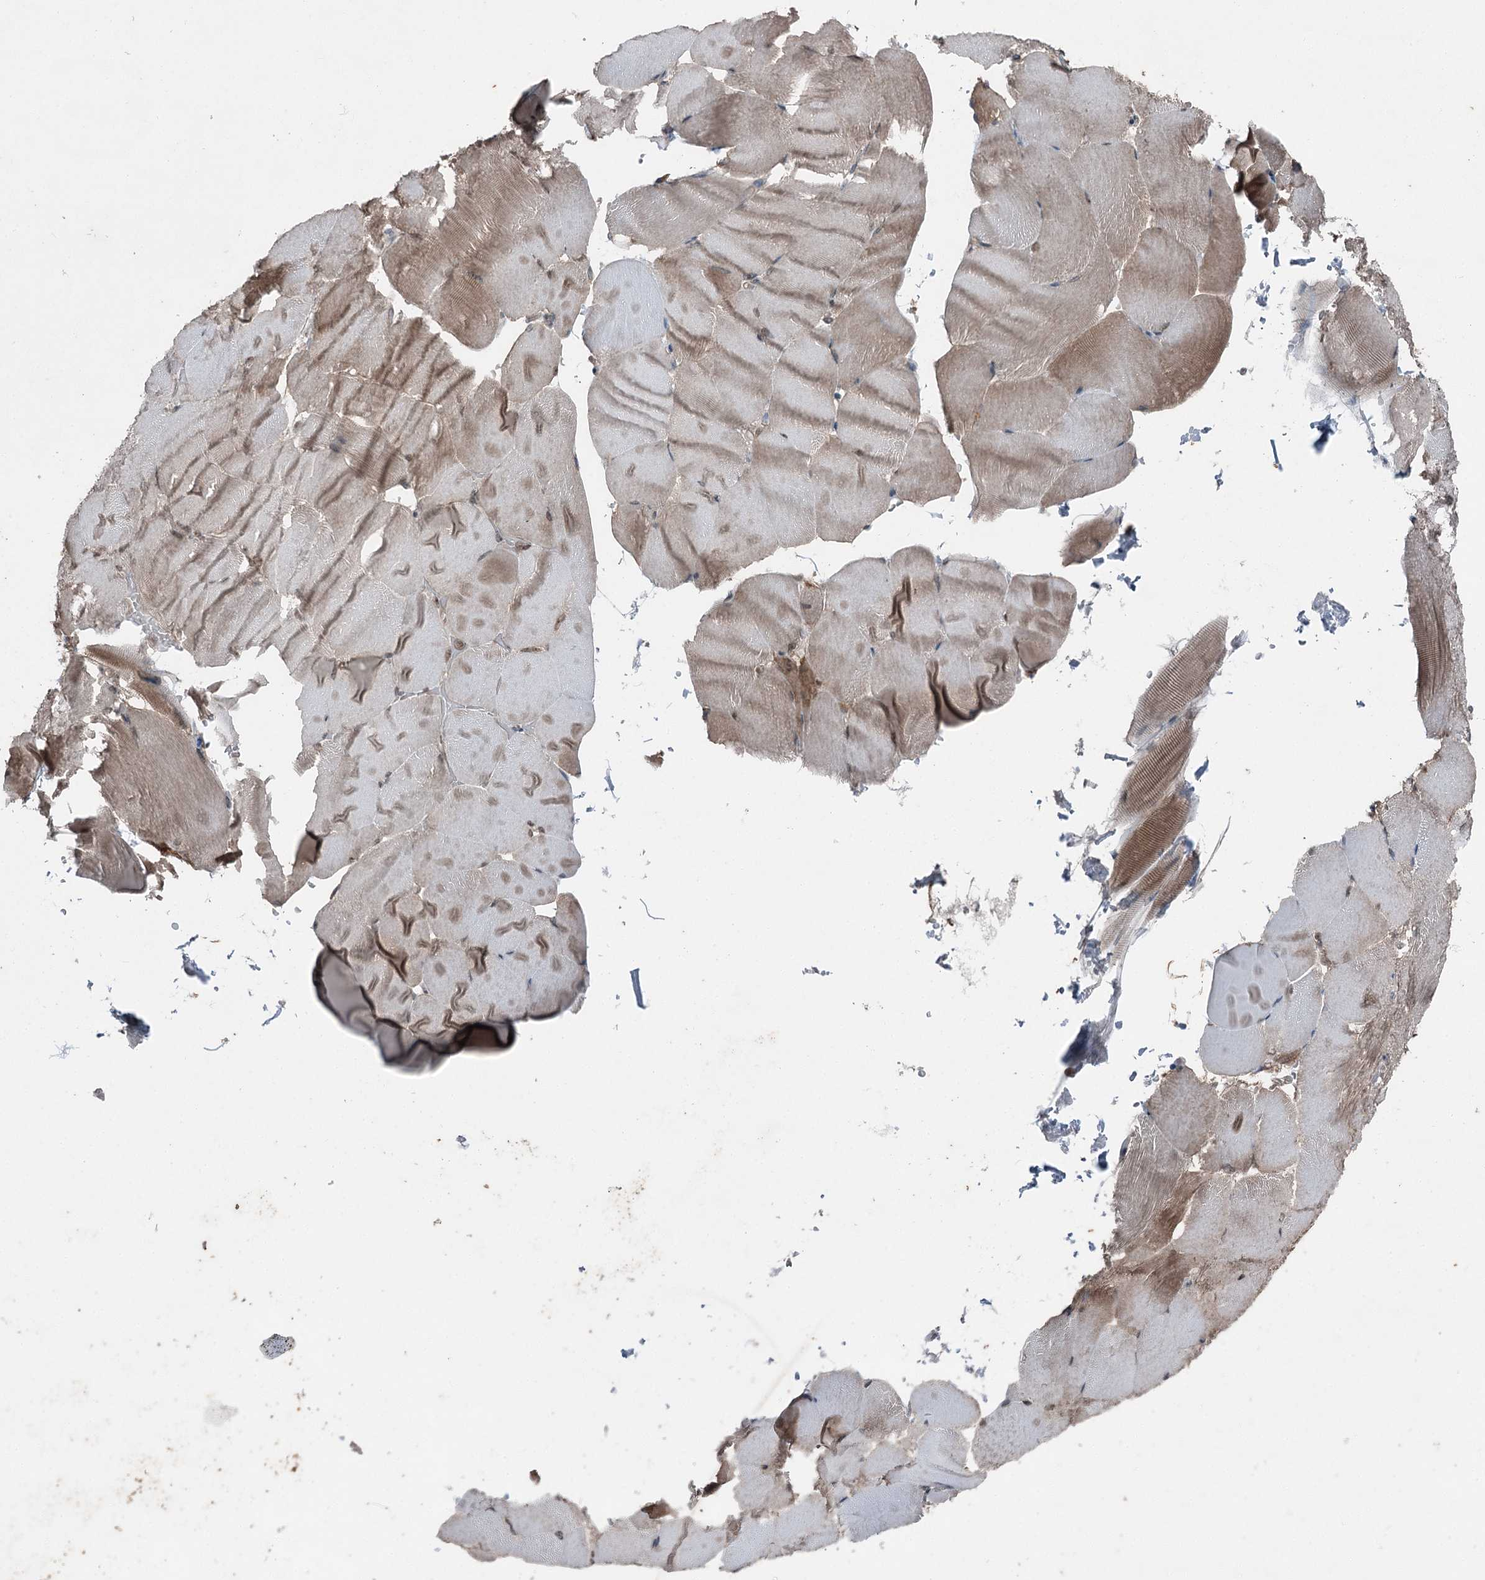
{"staining": {"intensity": "weak", "quantity": ">75%", "location": "cytoplasmic/membranous,nuclear"}, "tissue": "skeletal muscle", "cell_type": "Myocytes", "image_type": "normal", "snomed": [{"axis": "morphology", "description": "Normal tissue, NOS"}, {"axis": "topography", "description": "Skeletal muscle"}, {"axis": "topography", "description": "Parathyroid gland"}], "caption": "Weak cytoplasmic/membranous,nuclear staining is appreciated in approximately >75% of myocytes in benign skeletal muscle. (DAB (3,3'-diaminobenzidine) IHC, brown staining for protein, blue staining for nuclei).", "gene": "BORCS7", "patient": {"sex": "female", "age": 37}}